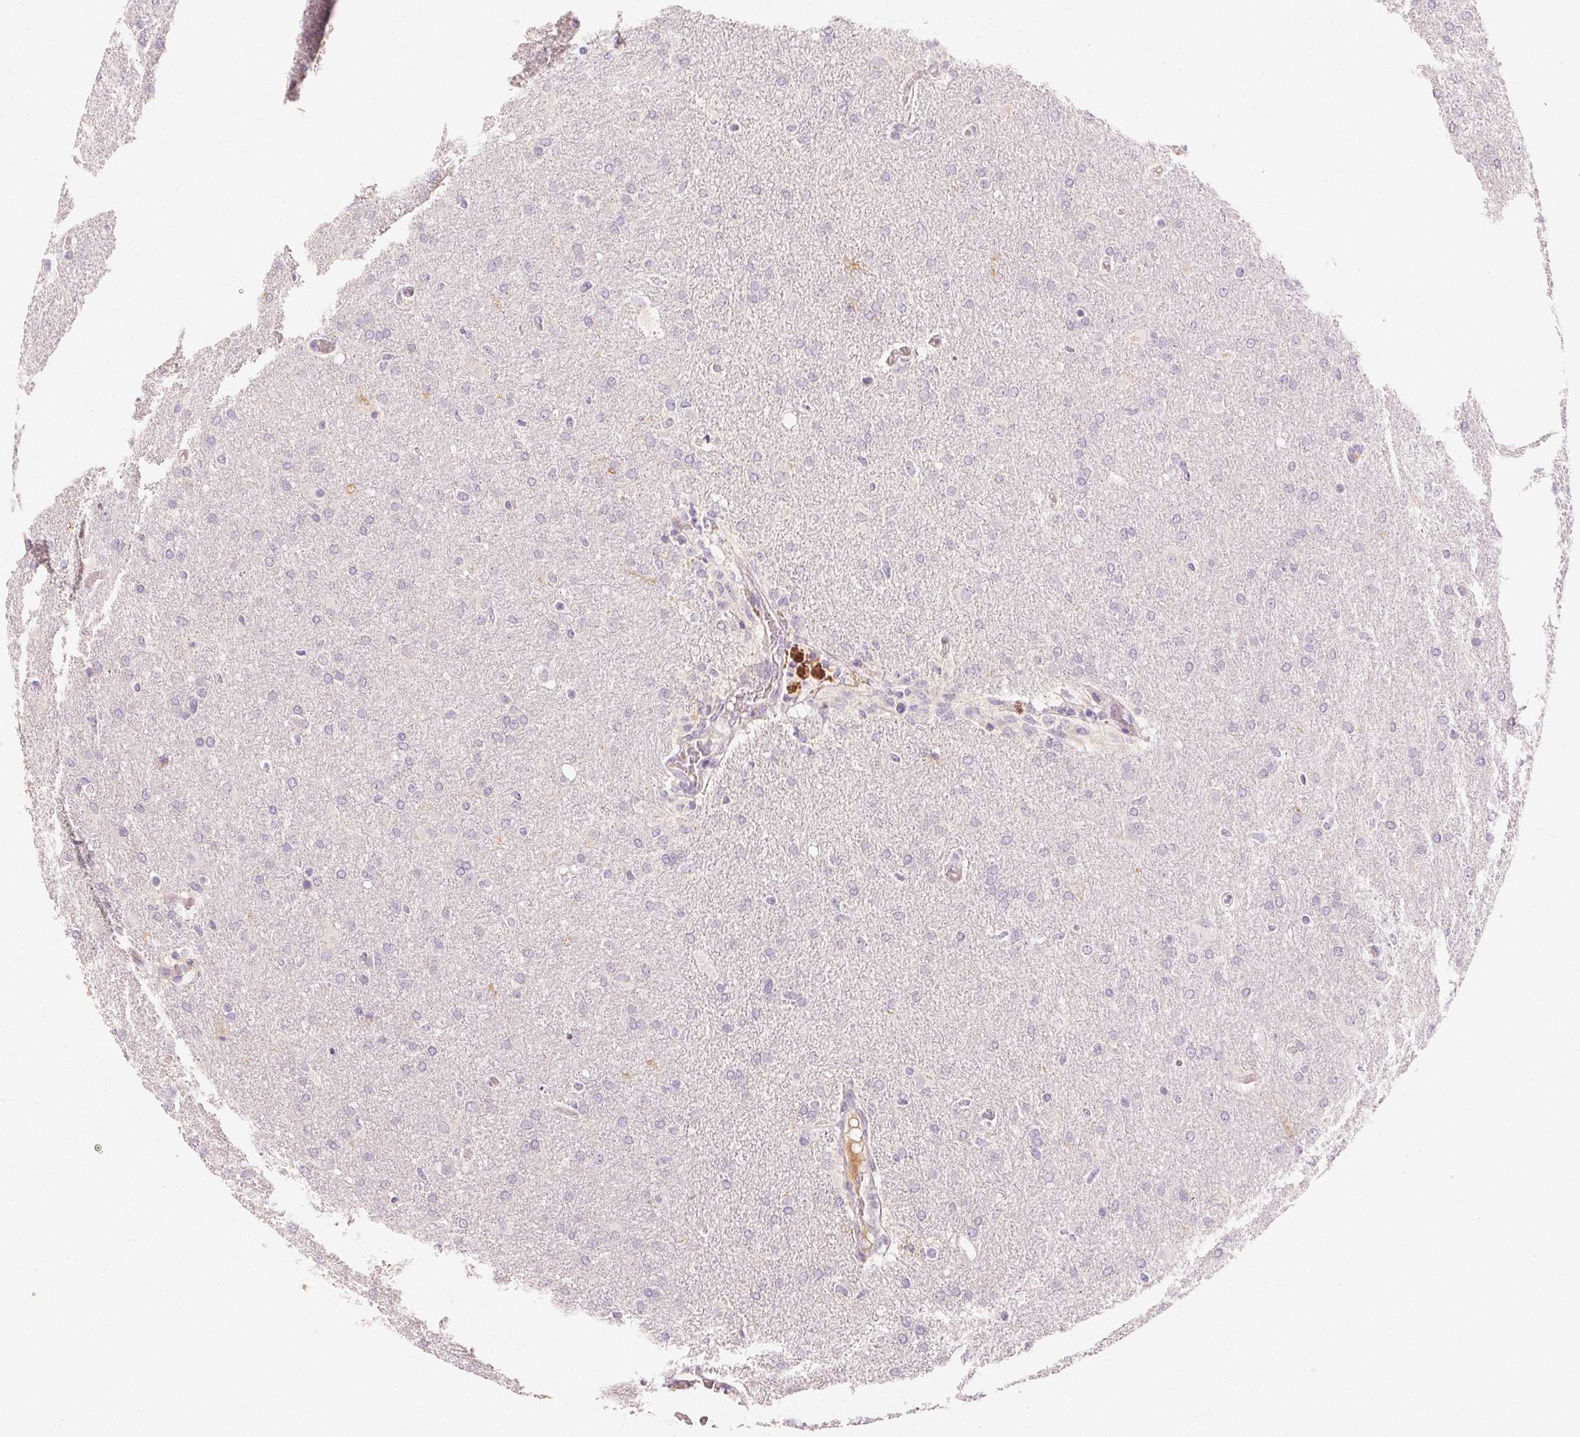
{"staining": {"intensity": "negative", "quantity": "none", "location": "none"}, "tissue": "glioma", "cell_type": "Tumor cells", "image_type": "cancer", "snomed": [{"axis": "morphology", "description": "Glioma, malignant, High grade"}, {"axis": "topography", "description": "Brain"}], "caption": "Immunohistochemical staining of malignant glioma (high-grade) demonstrates no significant expression in tumor cells.", "gene": "LVRN", "patient": {"sex": "male", "age": 68}}